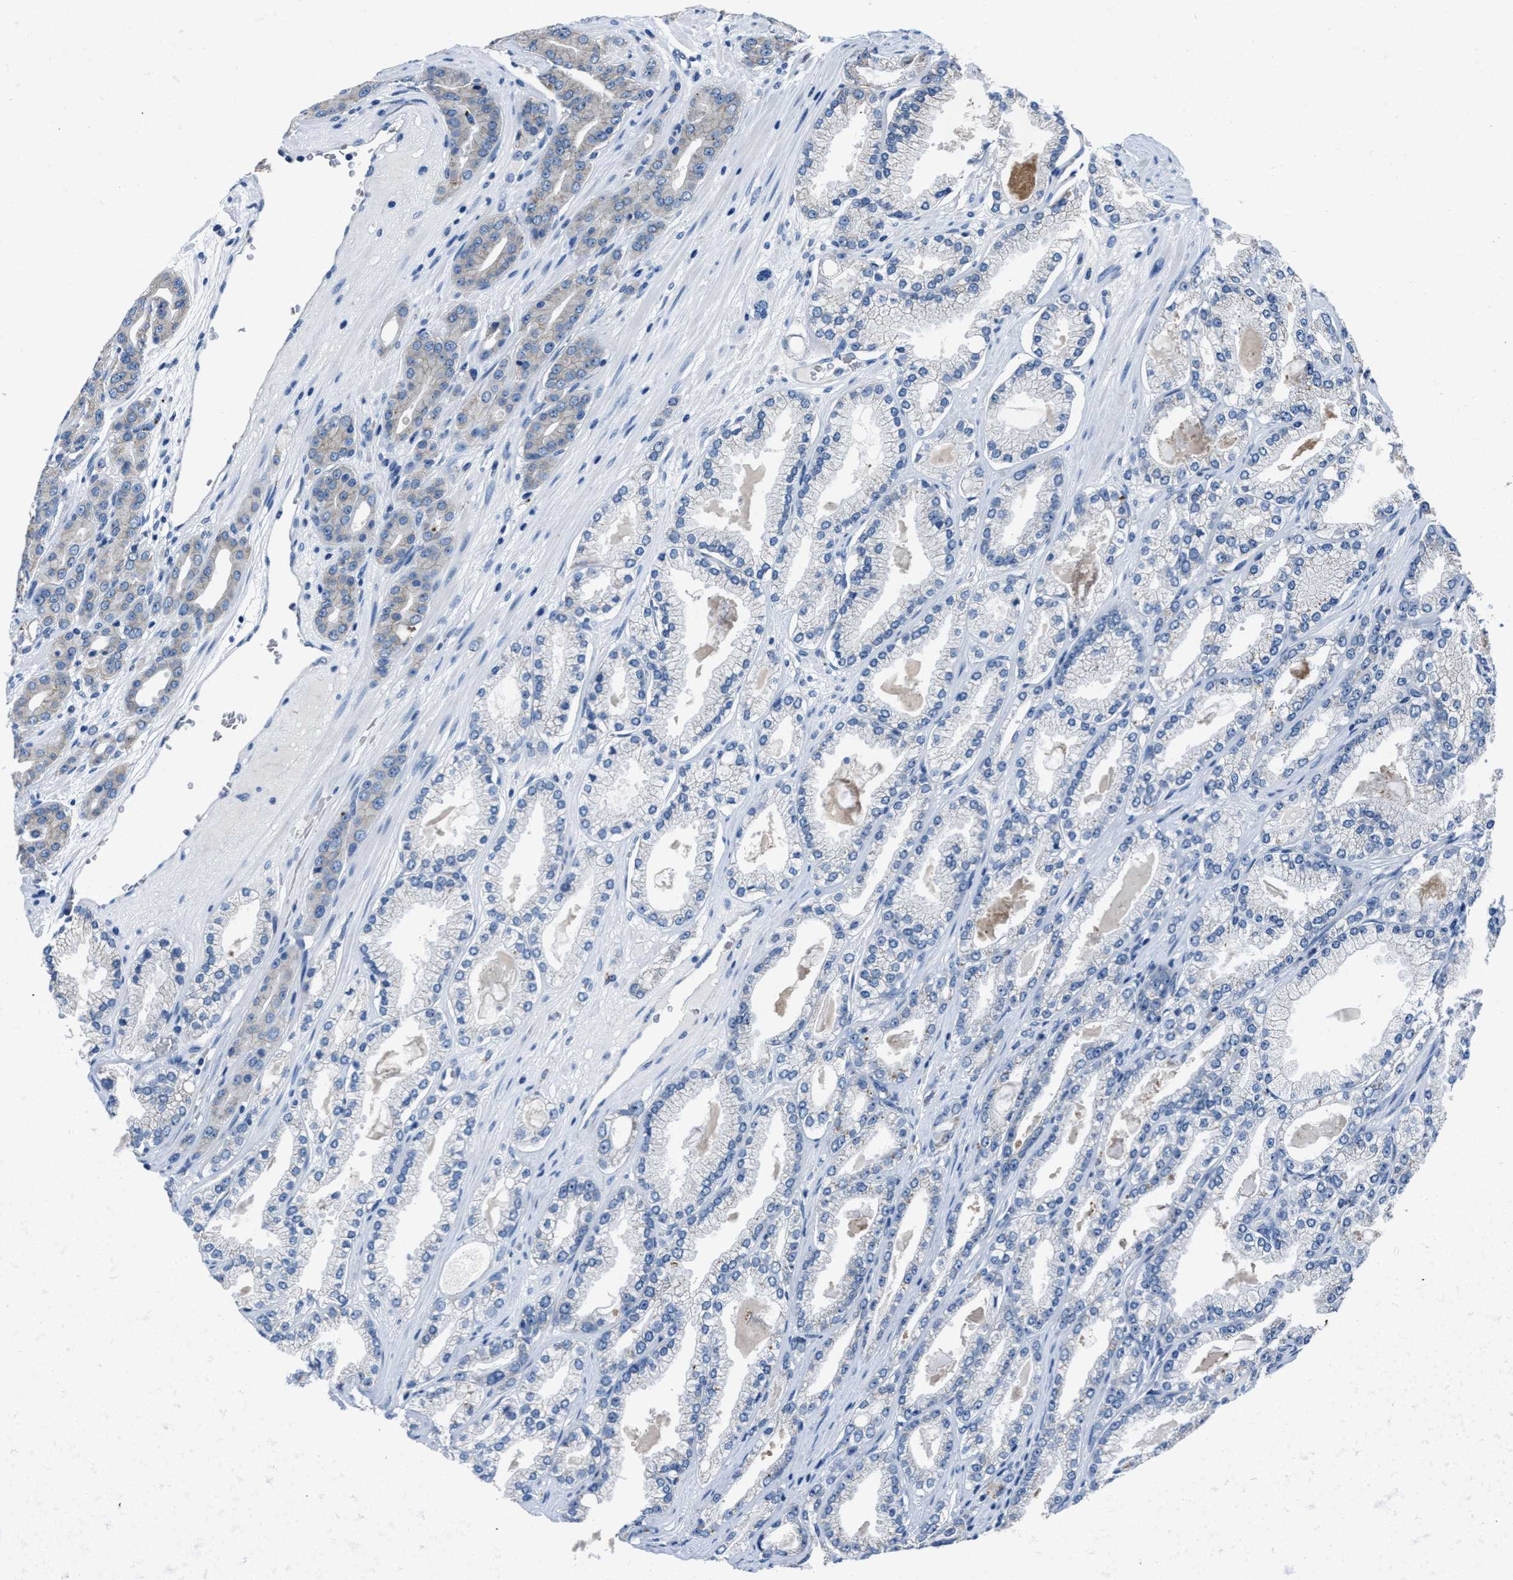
{"staining": {"intensity": "negative", "quantity": "none", "location": "none"}, "tissue": "prostate cancer", "cell_type": "Tumor cells", "image_type": "cancer", "snomed": [{"axis": "morphology", "description": "Adenocarcinoma, High grade"}, {"axis": "topography", "description": "Prostate"}], "caption": "Immunohistochemistry (IHC) micrograph of human high-grade adenocarcinoma (prostate) stained for a protein (brown), which demonstrates no positivity in tumor cells. (IHC, brightfield microscopy, high magnification).", "gene": "GHITM", "patient": {"sex": "male", "age": 71}}